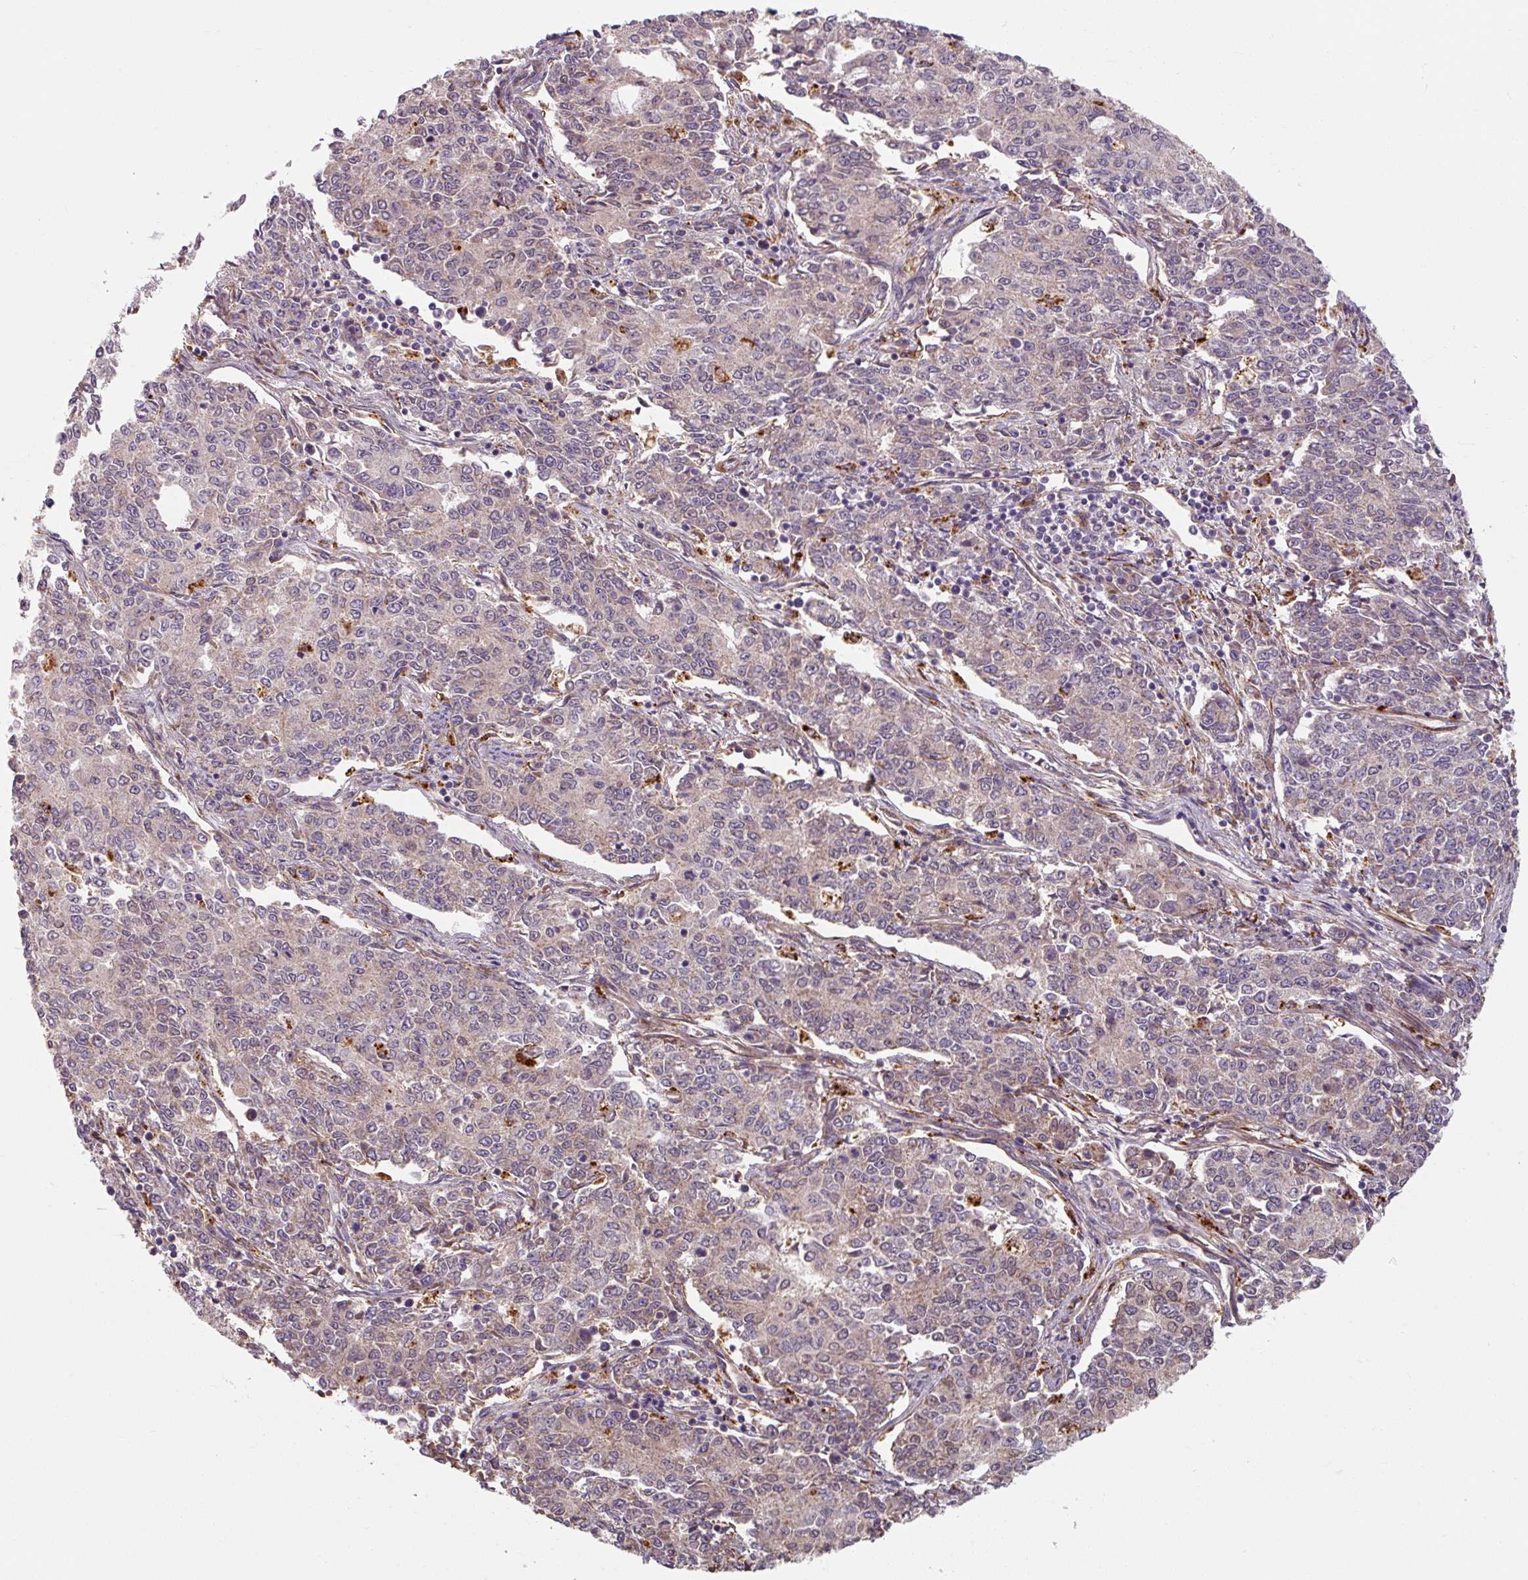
{"staining": {"intensity": "negative", "quantity": "none", "location": "none"}, "tissue": "endometrial cancer", "cell_type": "Tumor cells", "image_type": "cancer", "snomed": [{"axis": "morphology", "description": "Adenocarcinoma, NOS"}, {"axis": "topography", "description": "Endometrium"}], "caption": "Tumor cells show no significant protein positivity in endometrial adenocarcinoma.", "gene": "MRPS5", "patient": {"sex": "female", "age": 50}}